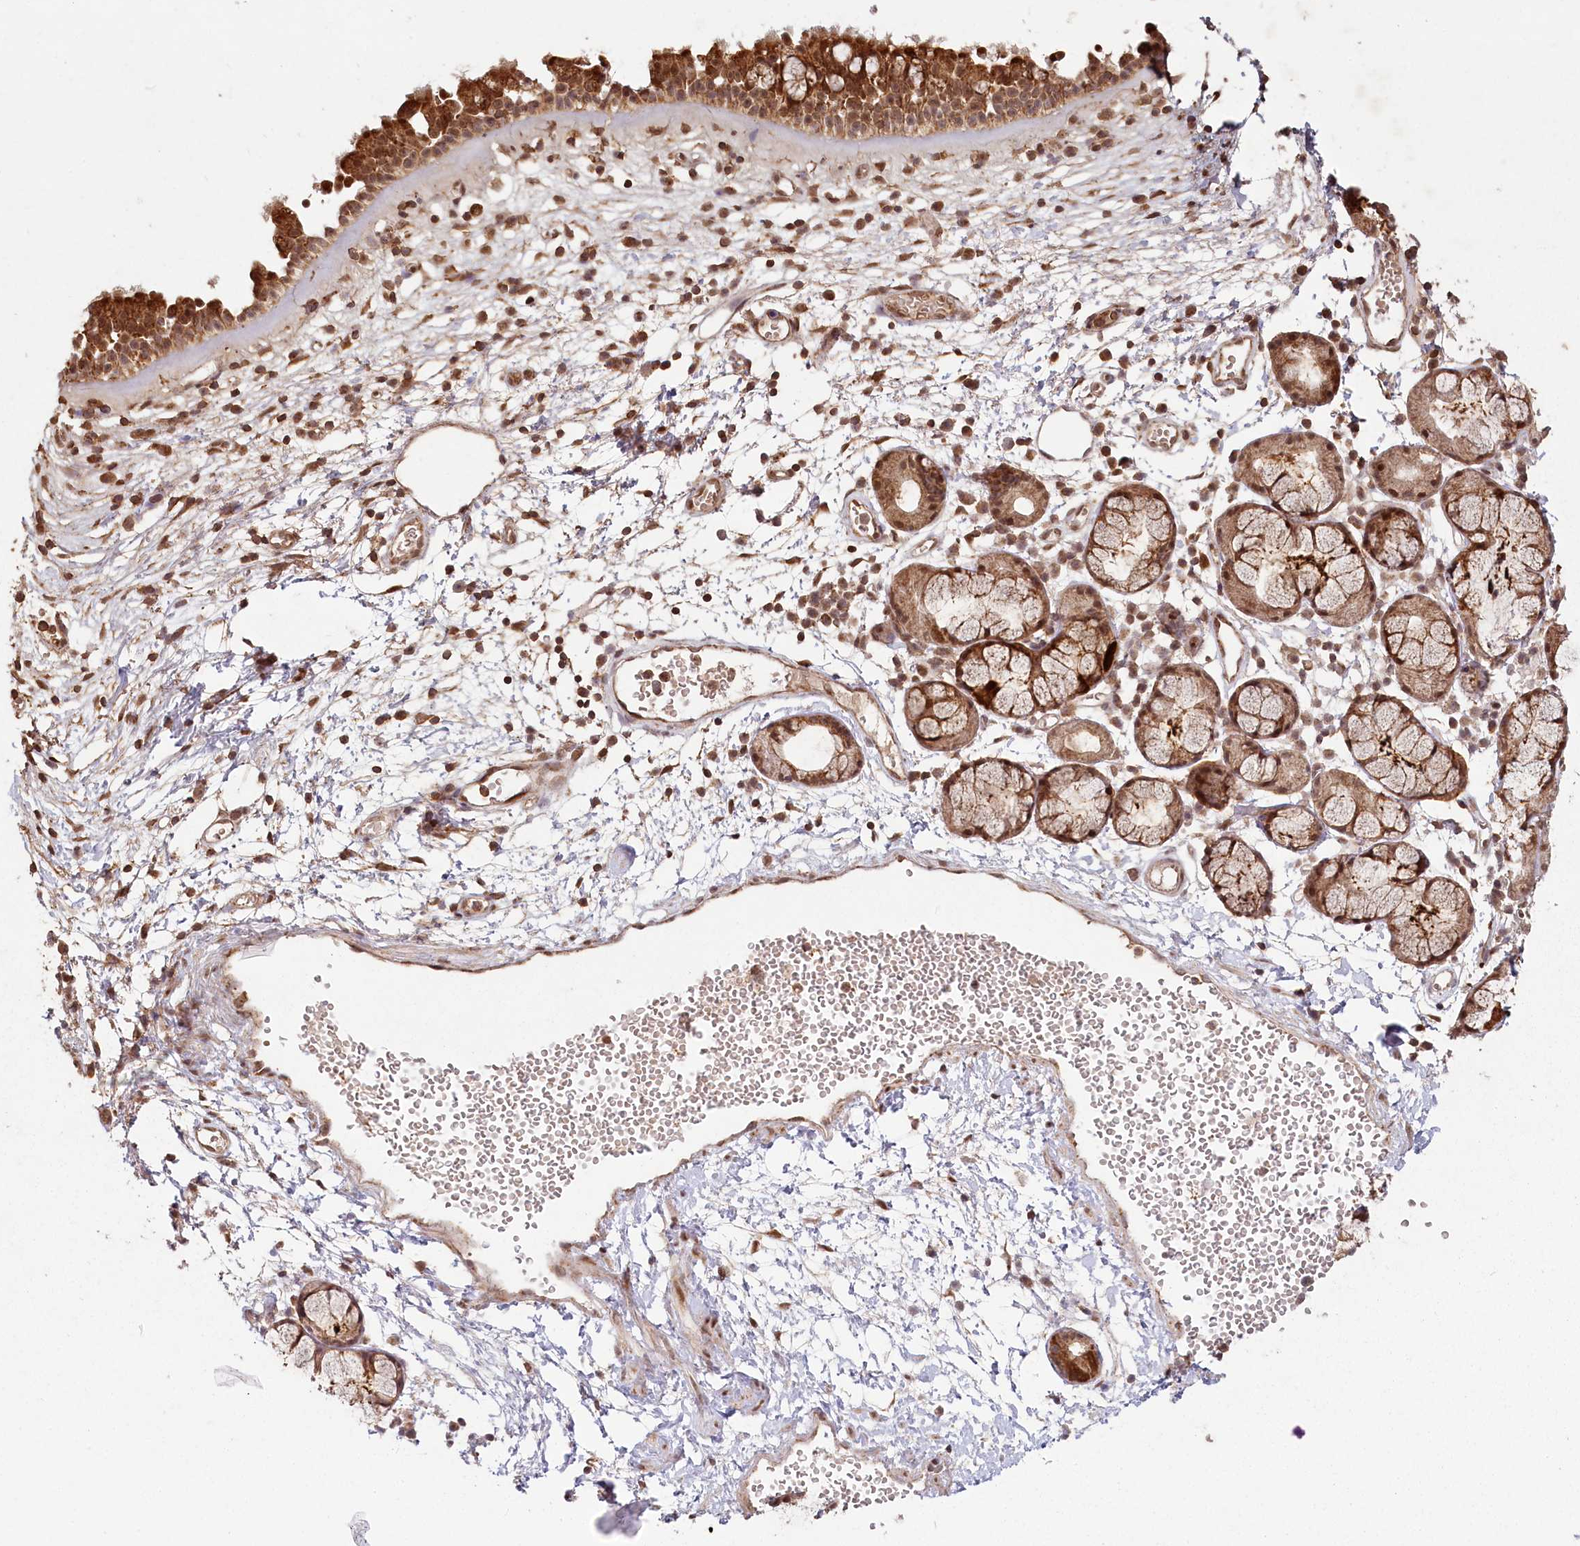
{"staining": {"intensity": "strong", "quantity": ">75%", "location": "cytoplasmic/membranous"}, "tissue": "nasopharynx", "cell_type": "Respiratory epithelial cells", "image_type": "normal", "snomed": [{"axis": "morphology", "description": "Normal tissue, NOS"}, {"axis": "morphology", "description": "Inflammation, NOS"}, {"axis": "topography", "description": "Nasopharynx"}], "caption": "A brown stain shows strong cytoplasmic/membranous staining of a protein in respiratory epithelial cells of benign human nasopharynx.", "gene": "MICU1", "patient": {"sex": "male", "age": 70}}